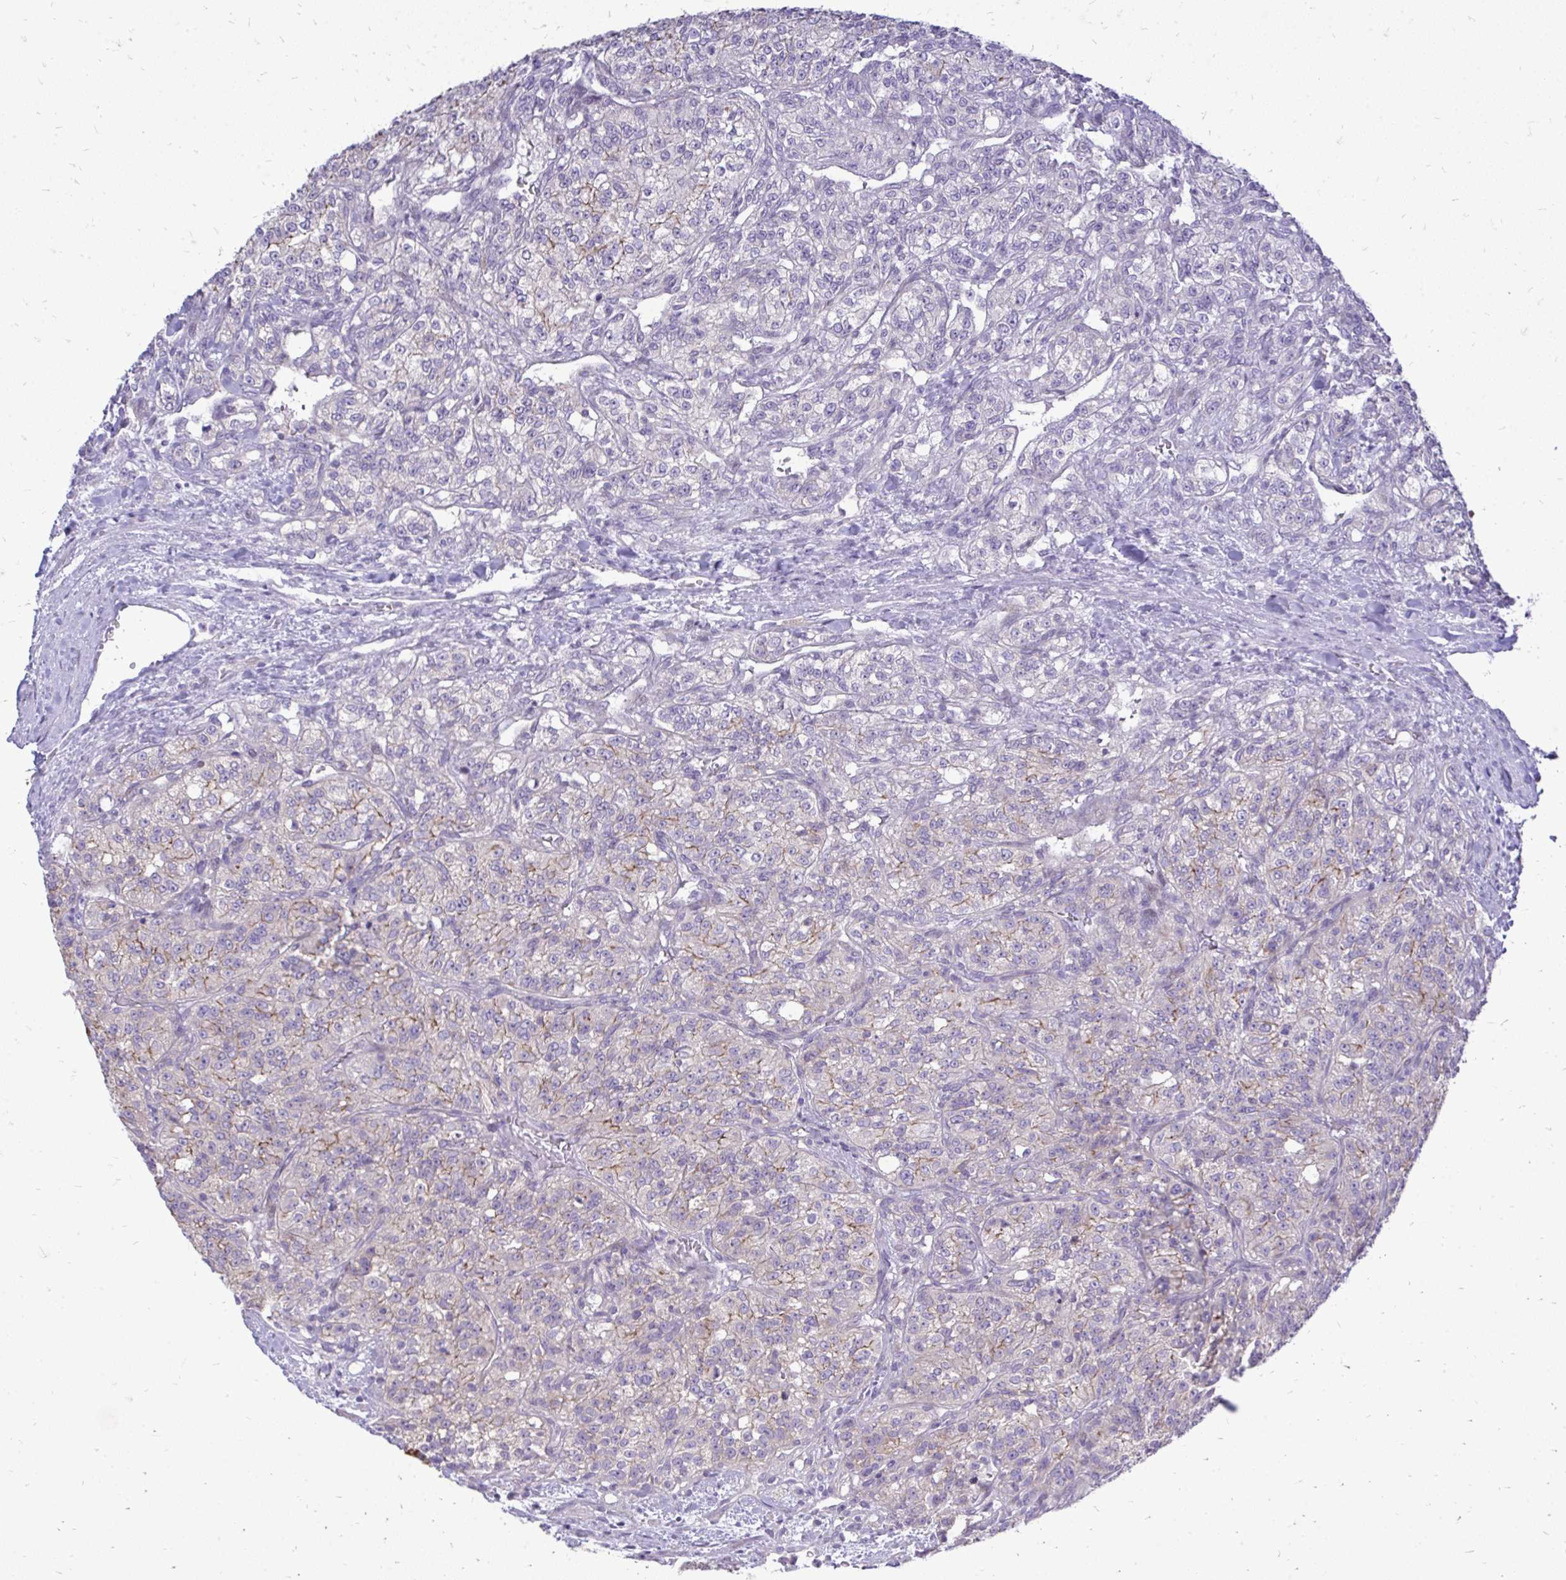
{"staining": {"intensity": "moderate", "quantity": "<25%", "location": "cytoplasmic/membranous"}, "tissue": "renal cancer", "cell_type": "Tumor cells", "image_type": "cancer", "snomed": [{"axis": "morphology", "description": "Adenocarcinoma, NOS"}, {"axis": "topography", "description": "Kidney"}], "caption": "Protein staining displays moderate cytoplasmic/membranous positivity in about <25% of tumor cells in renal adenocarcinoma.", "gene": "OR8D1", "patient": {"sex": "female", "age": 63}}